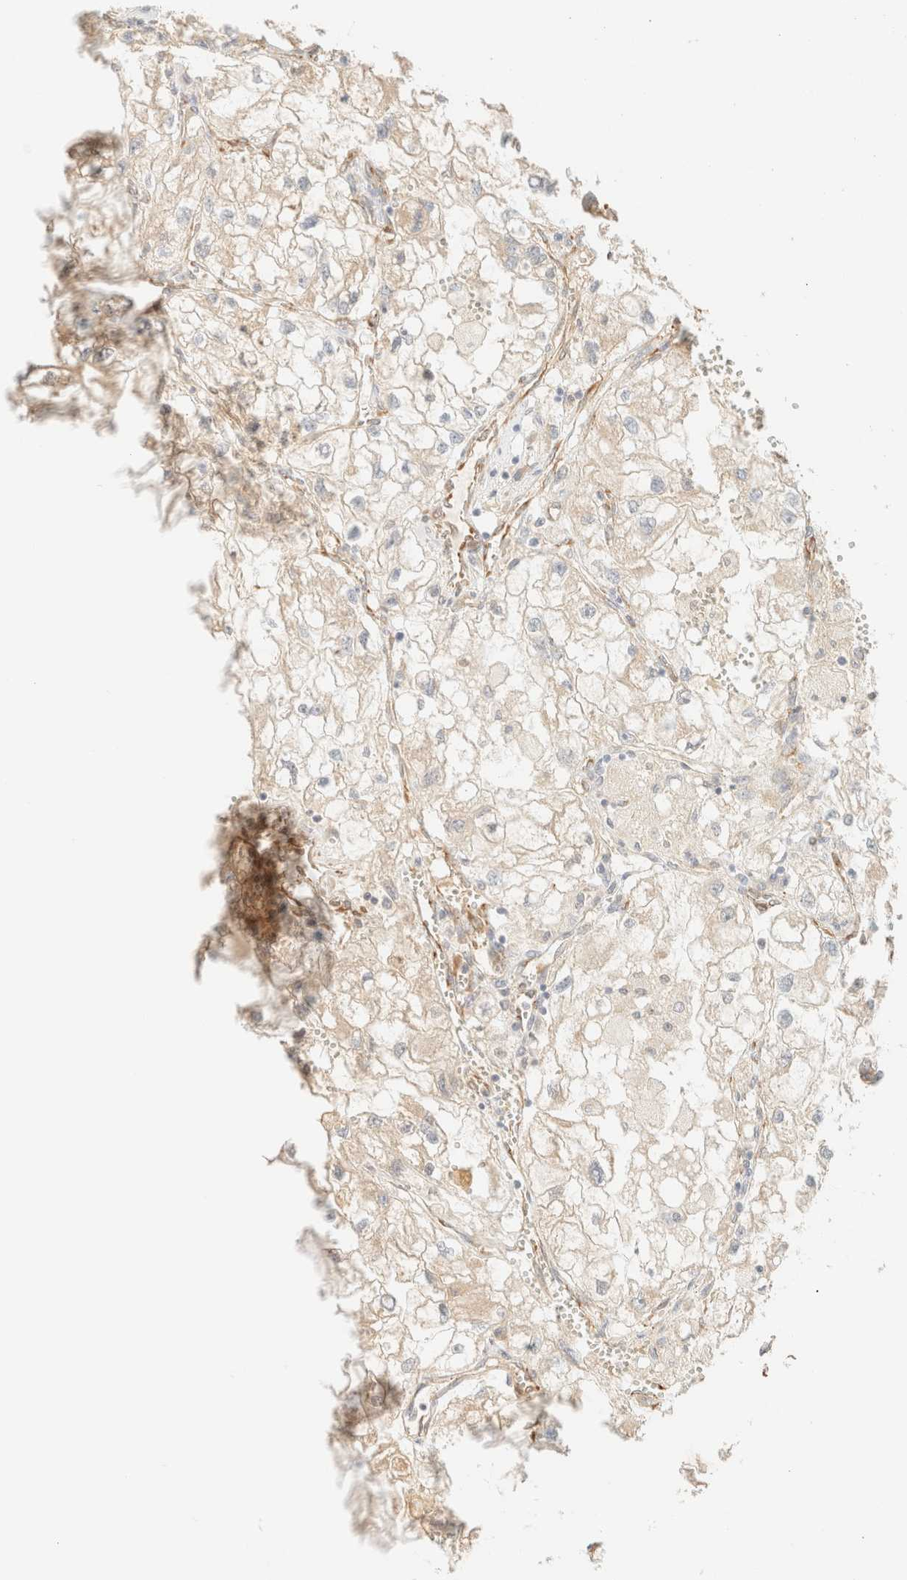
{"staining": {"intensity": "negative", "quantity": "none", "location": "none"}, "tissue": "renal cancer", "cell_type": "Tumor cells", "image_type": "cancer", "snomed": [{"axis": "morphology", "description": "Adenocarcinoma, NOS"}, {"axis": "topography", "description": "Kidney"}], "caption": "High magnification brightfield microscopy of renal cancer (adenocarcinoma) stained with DAB (3,3'-diaminobenzidine) (brown) and counterstained with hematoxylin (blue): tumor cells show no significant expression.", "gene": "SPARCL1", "patient": {"sex": "female", "age": 70}}